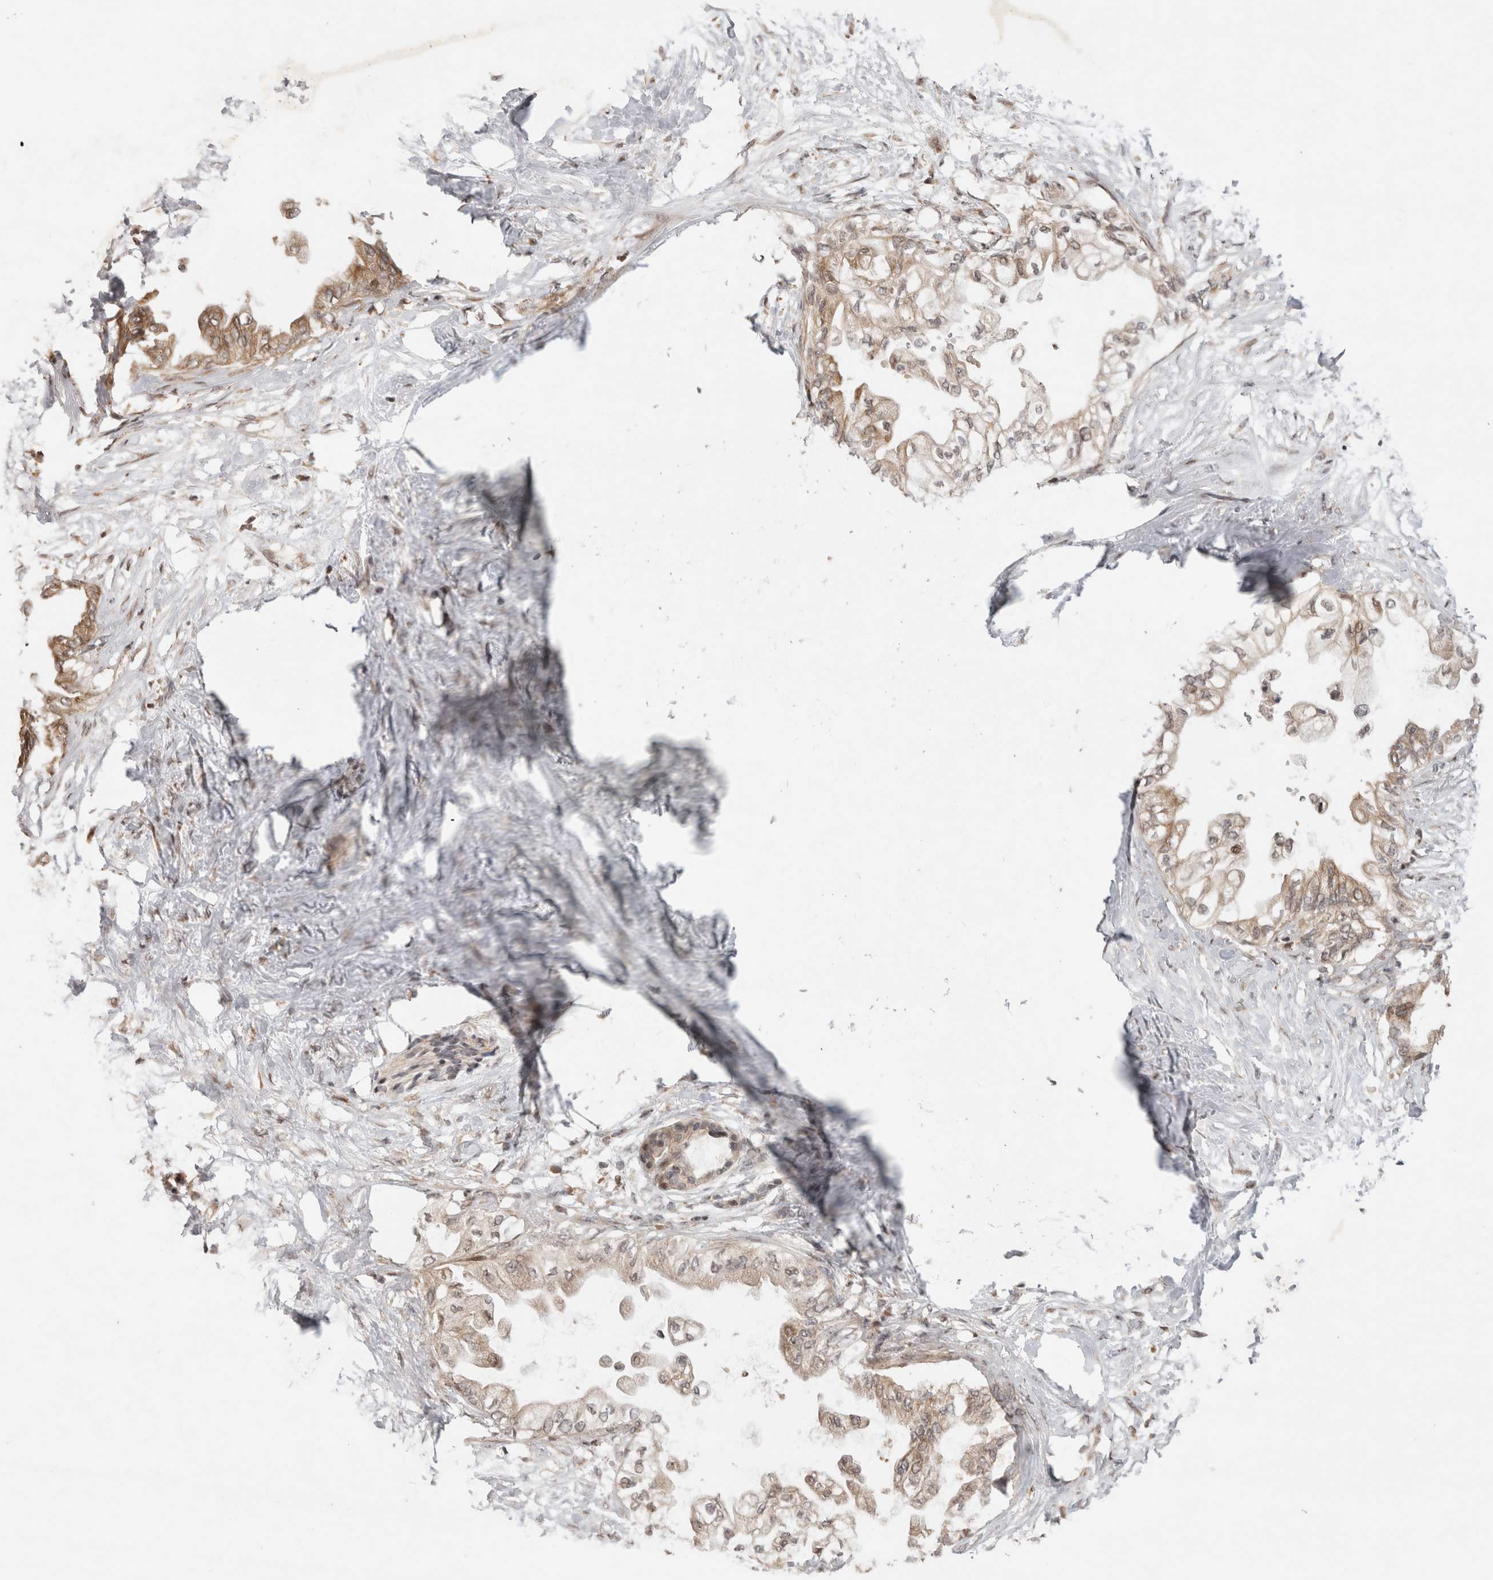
{"staining": {"intensity": "weak", "quantity": ">75%", "location": "cytoplasmic/membranous,nuclear"}, "tissue": "pancreatic cancer", "cell_type": "Tumor cells", "image_type": "cancer", "snomed": [{"axis": "morphology", "description": "Normal tissue, NOS"}, {"axis": "morphology", "description": "Adenocarcinoma, NOS"}, {"axis": "topography", "description": "Pancreas"}, {"axis": "topography", "description": "Duodenum"}], "caption": "Protein positivity by immunohistochemistry shows weak cytoplasmic/membranous and nuclear positivity in approximately >75% of tumor cells in pancreatic cancer (adenocarcinoma). (Stains: DAB in brown, nuclei in blue, Microscopy: brightfield microscopy at high magnification).", "gene": "EIF2AK1", "patient": {"sex": "female", "age": 60}}